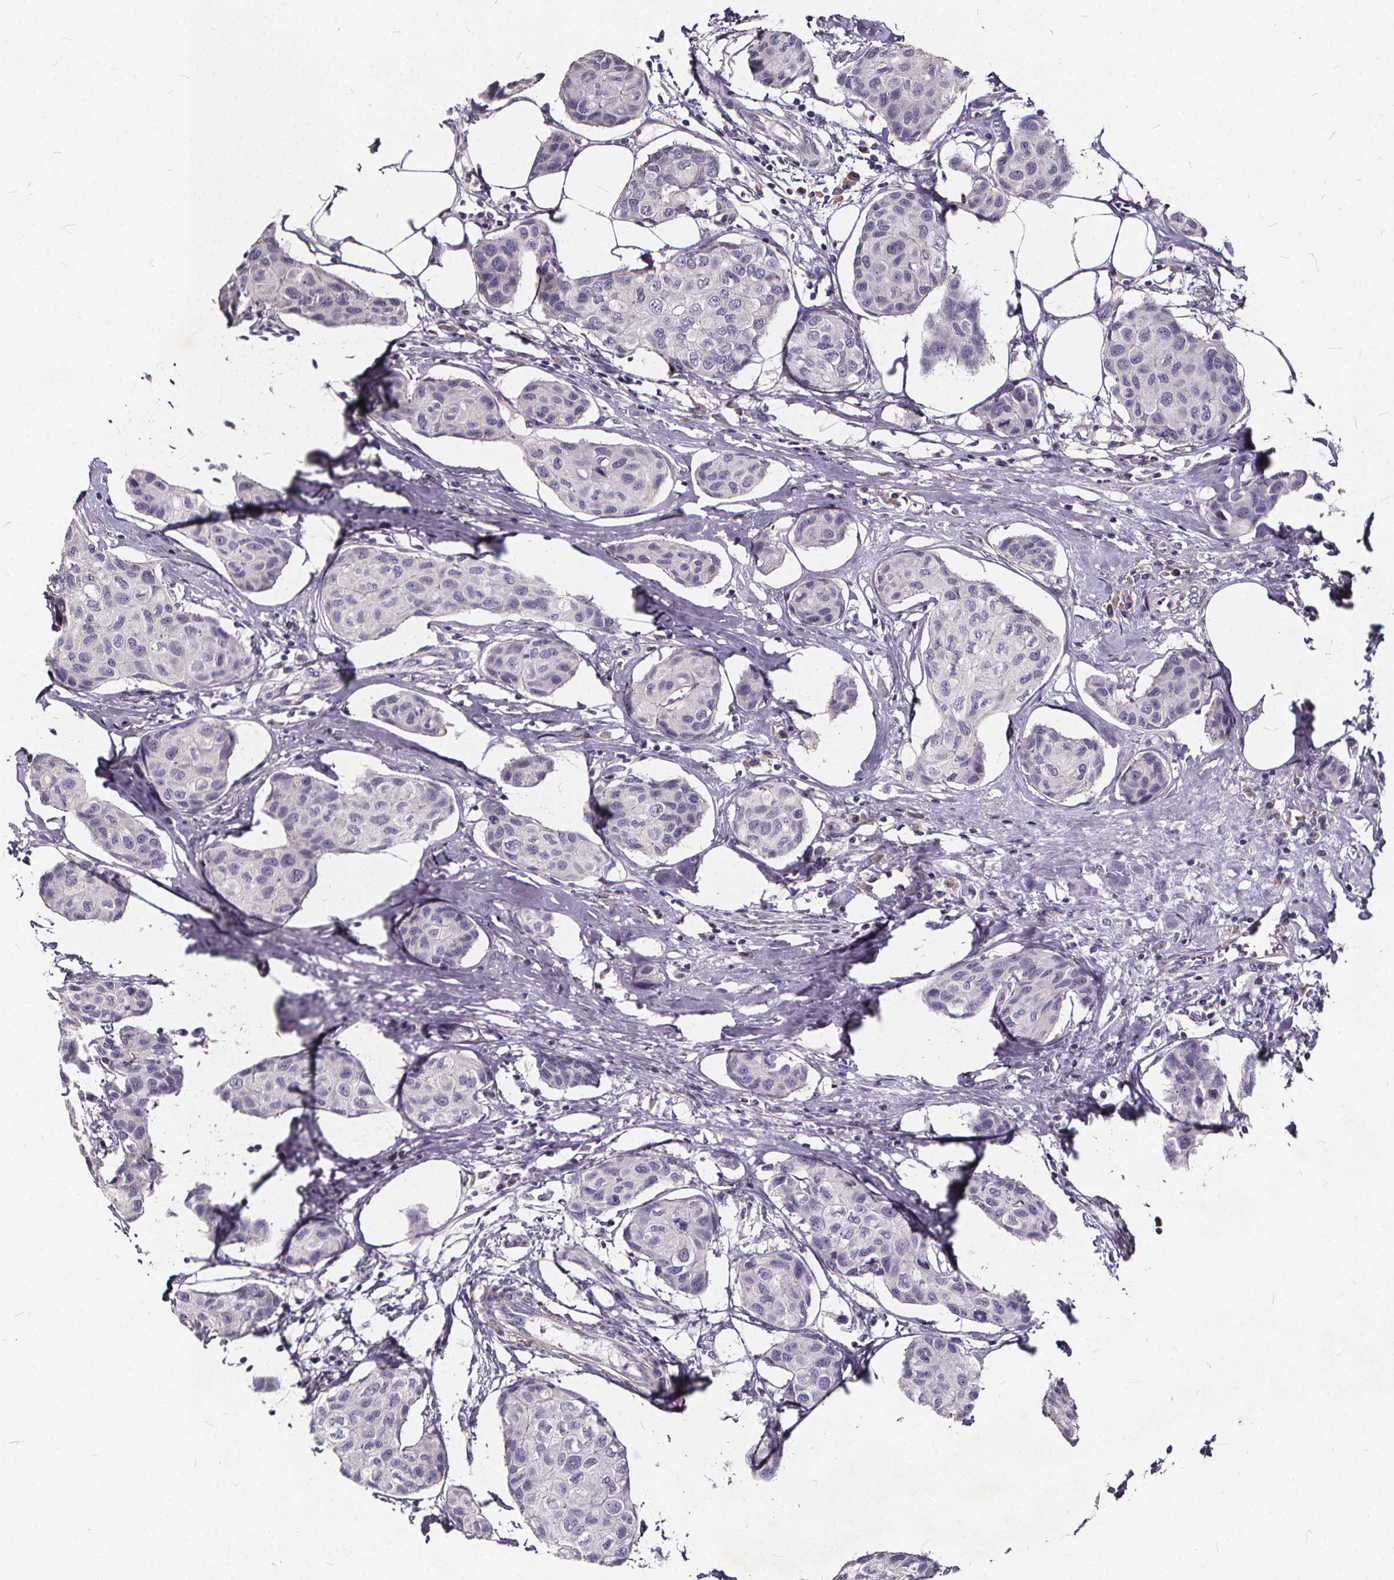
{"staining": {"intensity": "negative", "quantity": "none", "location": "none"}, "tissue": "breast cancer", "cell_type": "Tumor cells", "image_type": "cancer", "snomed": [{"axis": "morphology", "description": "Duct carcinoma"}, {"axis": "topography", "description": "Breast"}], "caption": "This micrograph is of breast cancer stained with immunohistochemistry (IHC) to label a protein in brown with the nuclei are counter-stained blue. There is no staining in tumor cells.", "gene": "TSPAN14", "patient": {"sex": "female", "age": 80}}